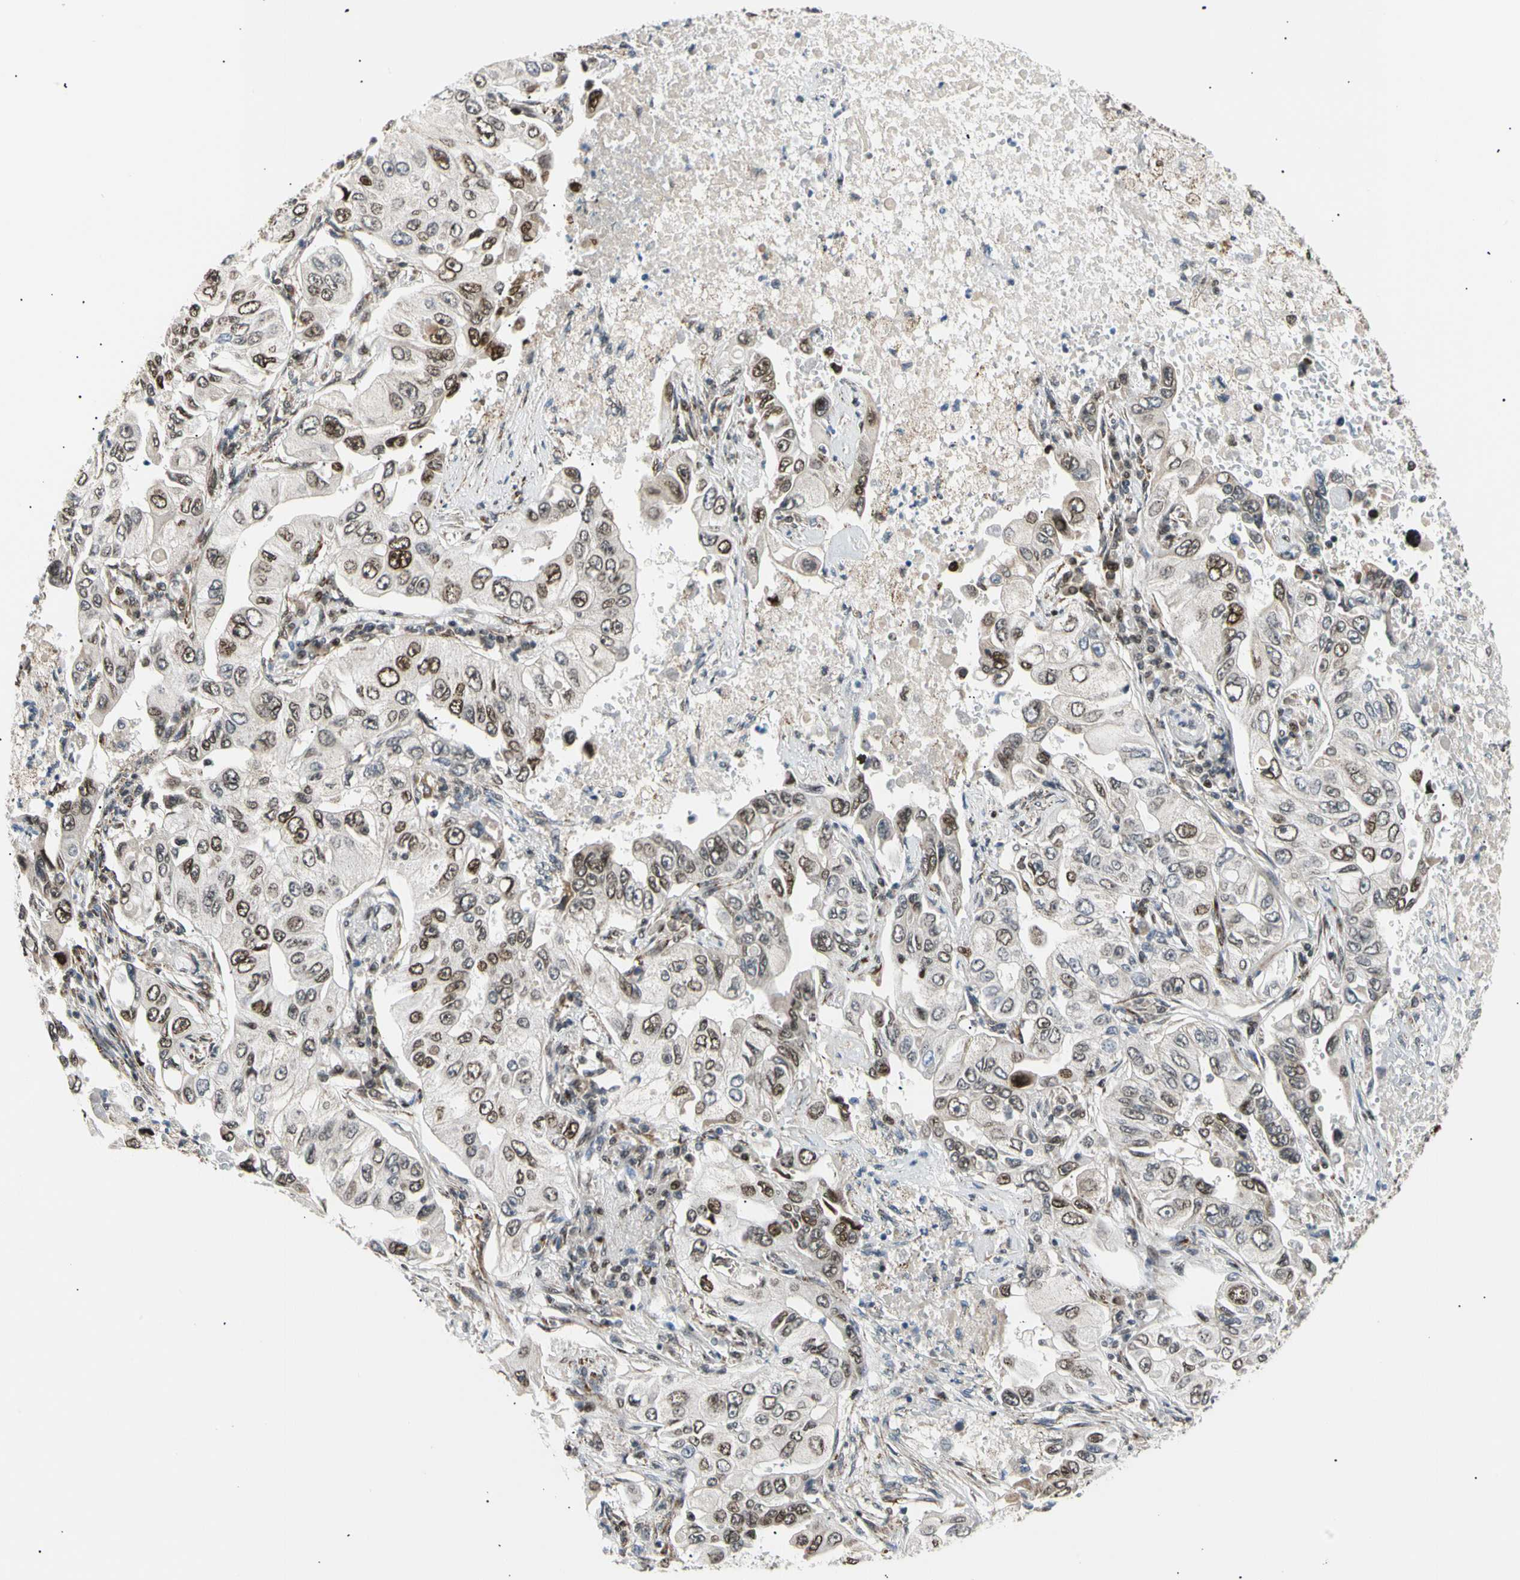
{"staining": {"intensity": "moderate", "quantity": "25%-75%", "location": "nuclear"}, "tissue": "lung cancer", "cell_type": "Tumor cells", "image_type": "cancer", "snomed": [{"axis": "morphology", "description": "Adenocarcinoma, NOS"}, {"axis": "topography", "description": "Lung"}], "caption": "Immunohistochemical staining of human lung cancer exhibits medium levels of moderate nuclear protein expression in about 25%-75% of tumor cells. (brown staining indicates protein expression, while blue staining denotes nuclei).", "gene": "E2F1", "patient": {"sex": "male", "age": 84}}